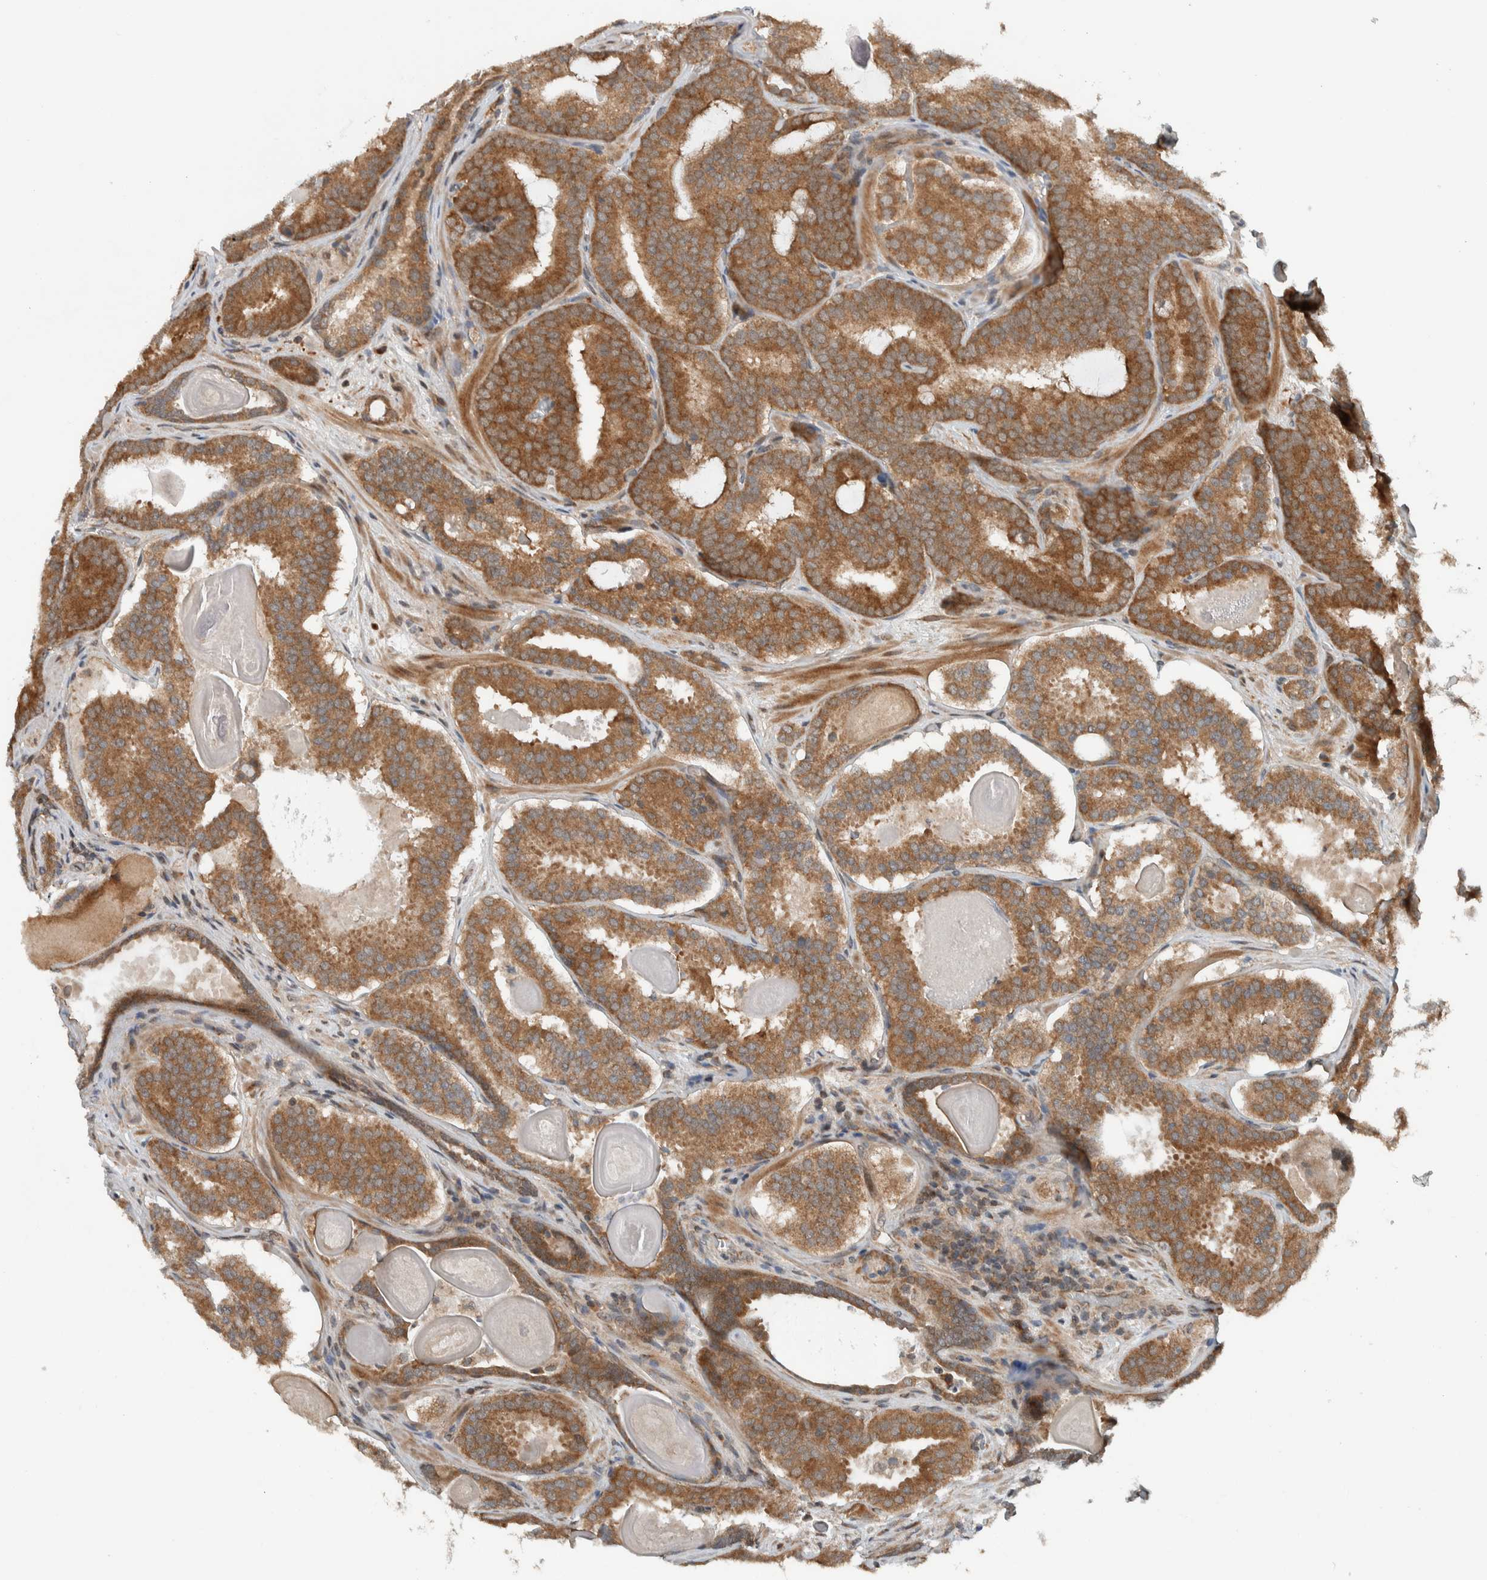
{"staining": {"intensity": "moderate", "quantity": ">75%", "location": "cytoplasmic/membranous"}, "tissue": "prostate cancer", "cell_type": "Tumor cells", "image_type": "cancer", "snomed": [{"axis": "morphology", "description": "Adenocarcinoma, High grade"}, {"axis": "topography", "description": "Prostate"}], "caption": "The photomicrograph reveals a brown stain indicating the presence of a protein in the cytoplasmic/membranous of tumor cells in high-grade adenocarcinoma (prostate). (DAB = brown stain, brightfield microscopy at high magnification).", "gene": "KLHL6", "patient": {"sex": "male", "age": 60}}